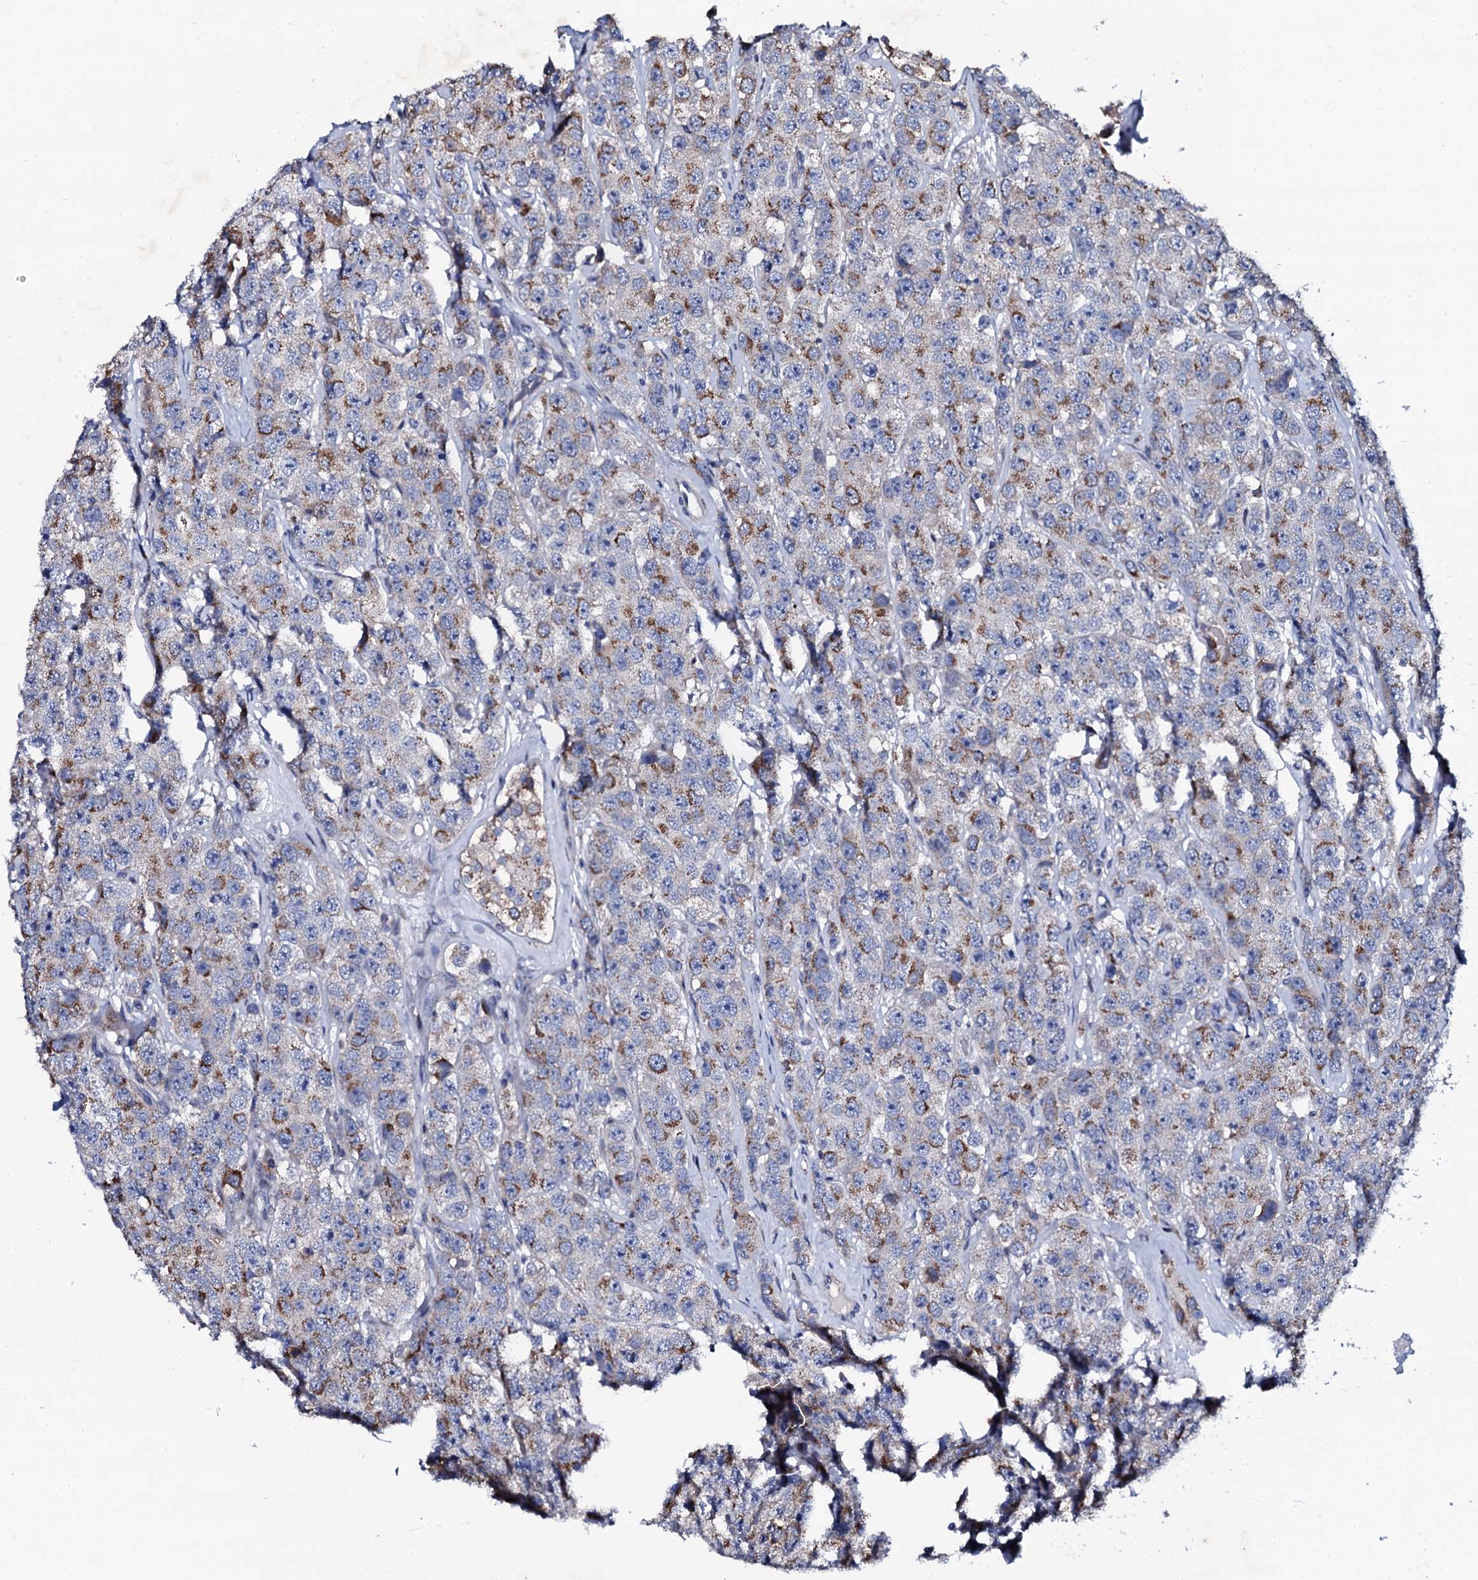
{"staining": {"intensity": "moderate", "quantity": "25%-75%", "location": "cytoplasmic/membranous"}, "tissue": "testis cancer", "cell_type": "Tumor cells", "image_type": "cancer", "snomed": [{"axis": "morphology", "description": "Seminoma, NOS"}, {"axis": "topography", "description": "Testis"}], "caption": "A micrograph showing moderate cytoplasmic/membranous staining in about 25%-75% of tumor cells in testis cancer (seminoma), as visualized by brown immunohistochemical staining.", "gene": "PLET1", "patient": {"sex": "male", "age": 28}}